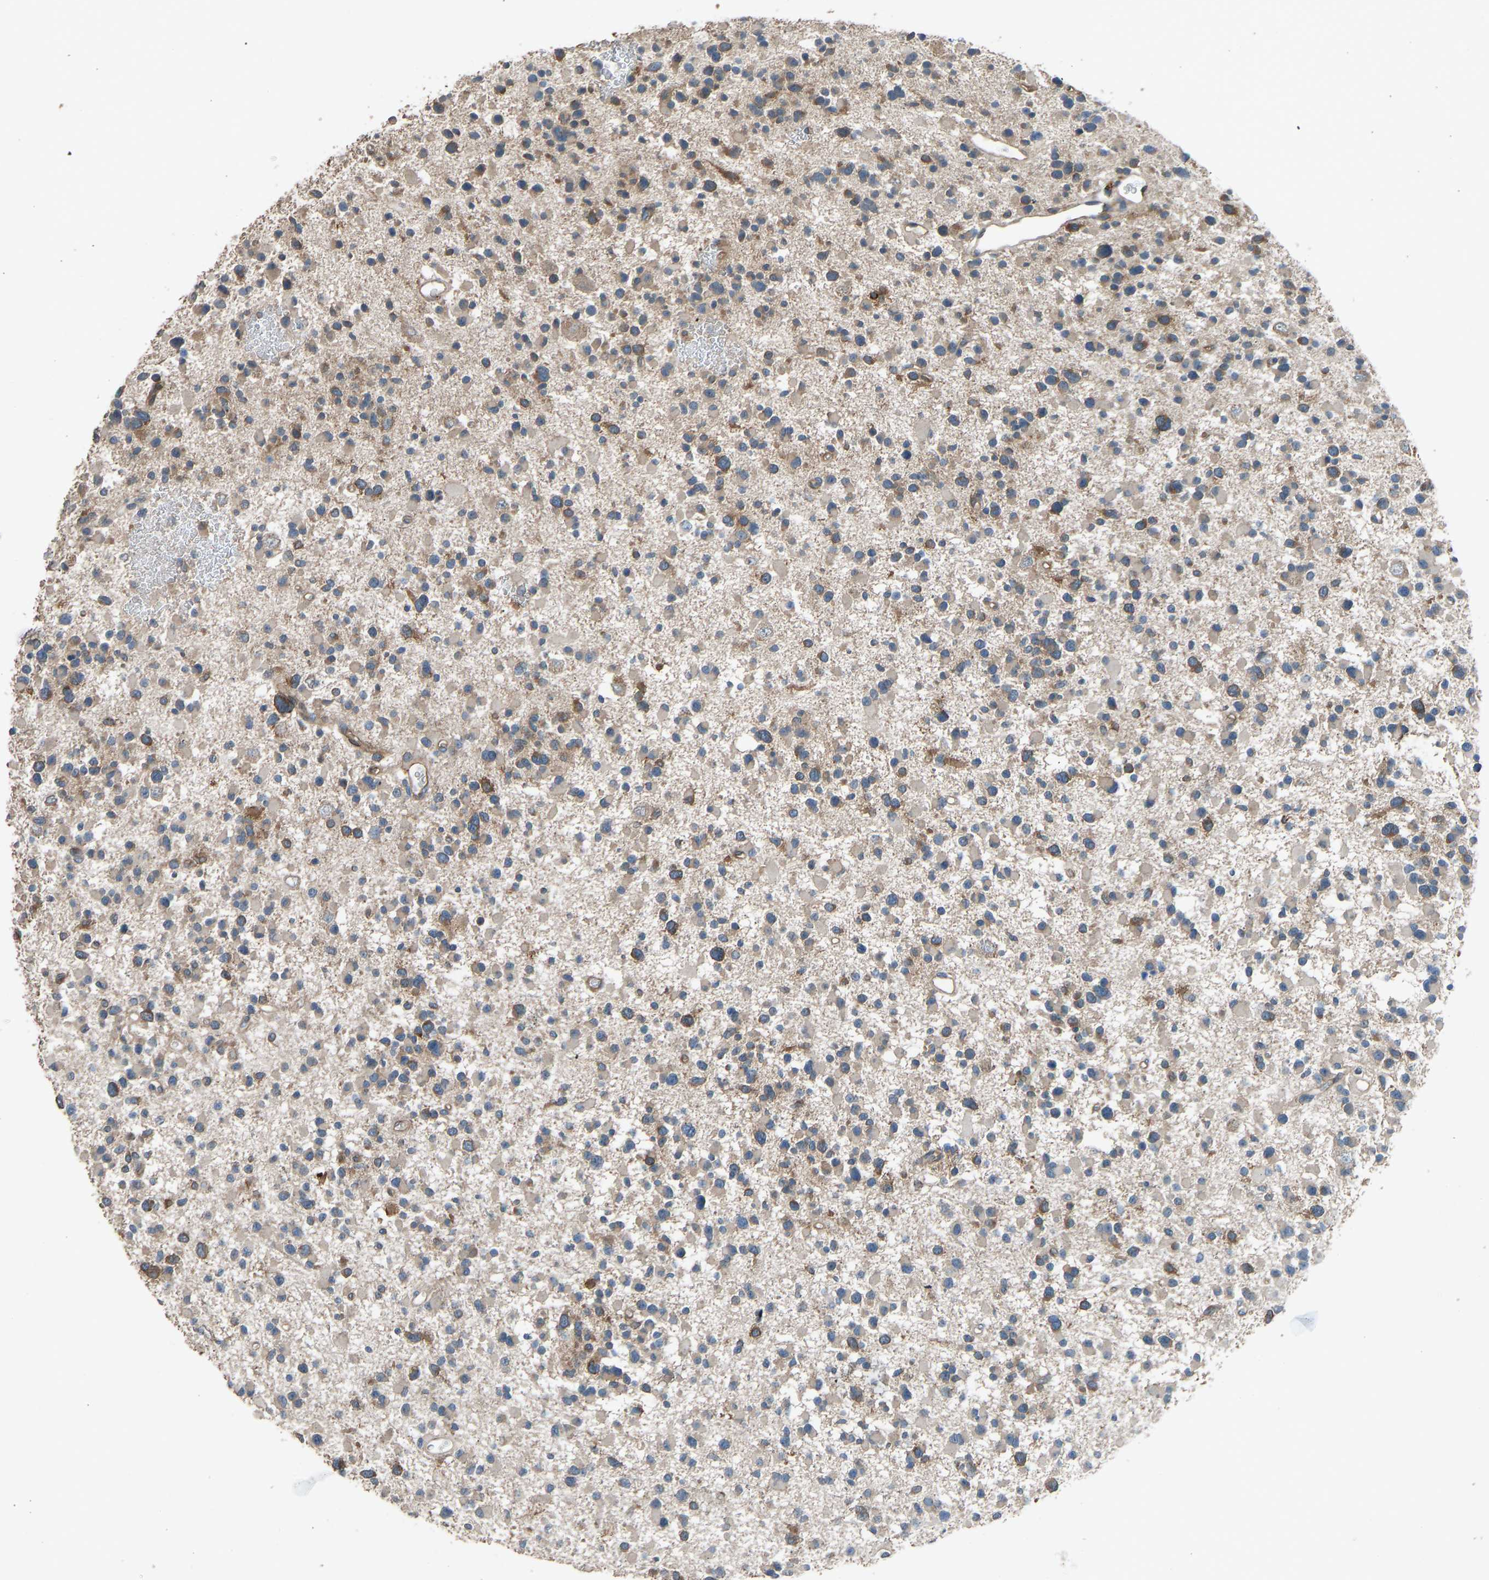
{"staining": {"intensity": "moderate", "quantity": "<25%", "location": "cytoplasmic/membranous"}, "tissue": "glioma", "cell_type": "Tumor cells", "image_type": "cancer", "snomed": [{"axis": "morphology", "description": "Glioma, malignant, Low grade"}, {"axis": "topography", "description": "Brain"}], "caption": "High-power microscopy captured an immunohistochemistry (IHC) histopathology image of glioma, revealing moderate cytoplasmic/membranous expression in about <25% of tumor cells. The staining is performed using DAB (3,3'-diaminobenzidine) brown chromogen to label protein expression. The nuclei are counter-stained blue using hematoxylin.", "gene": "SLC43A1", "patient": {"sex": "female", "age": 22}}